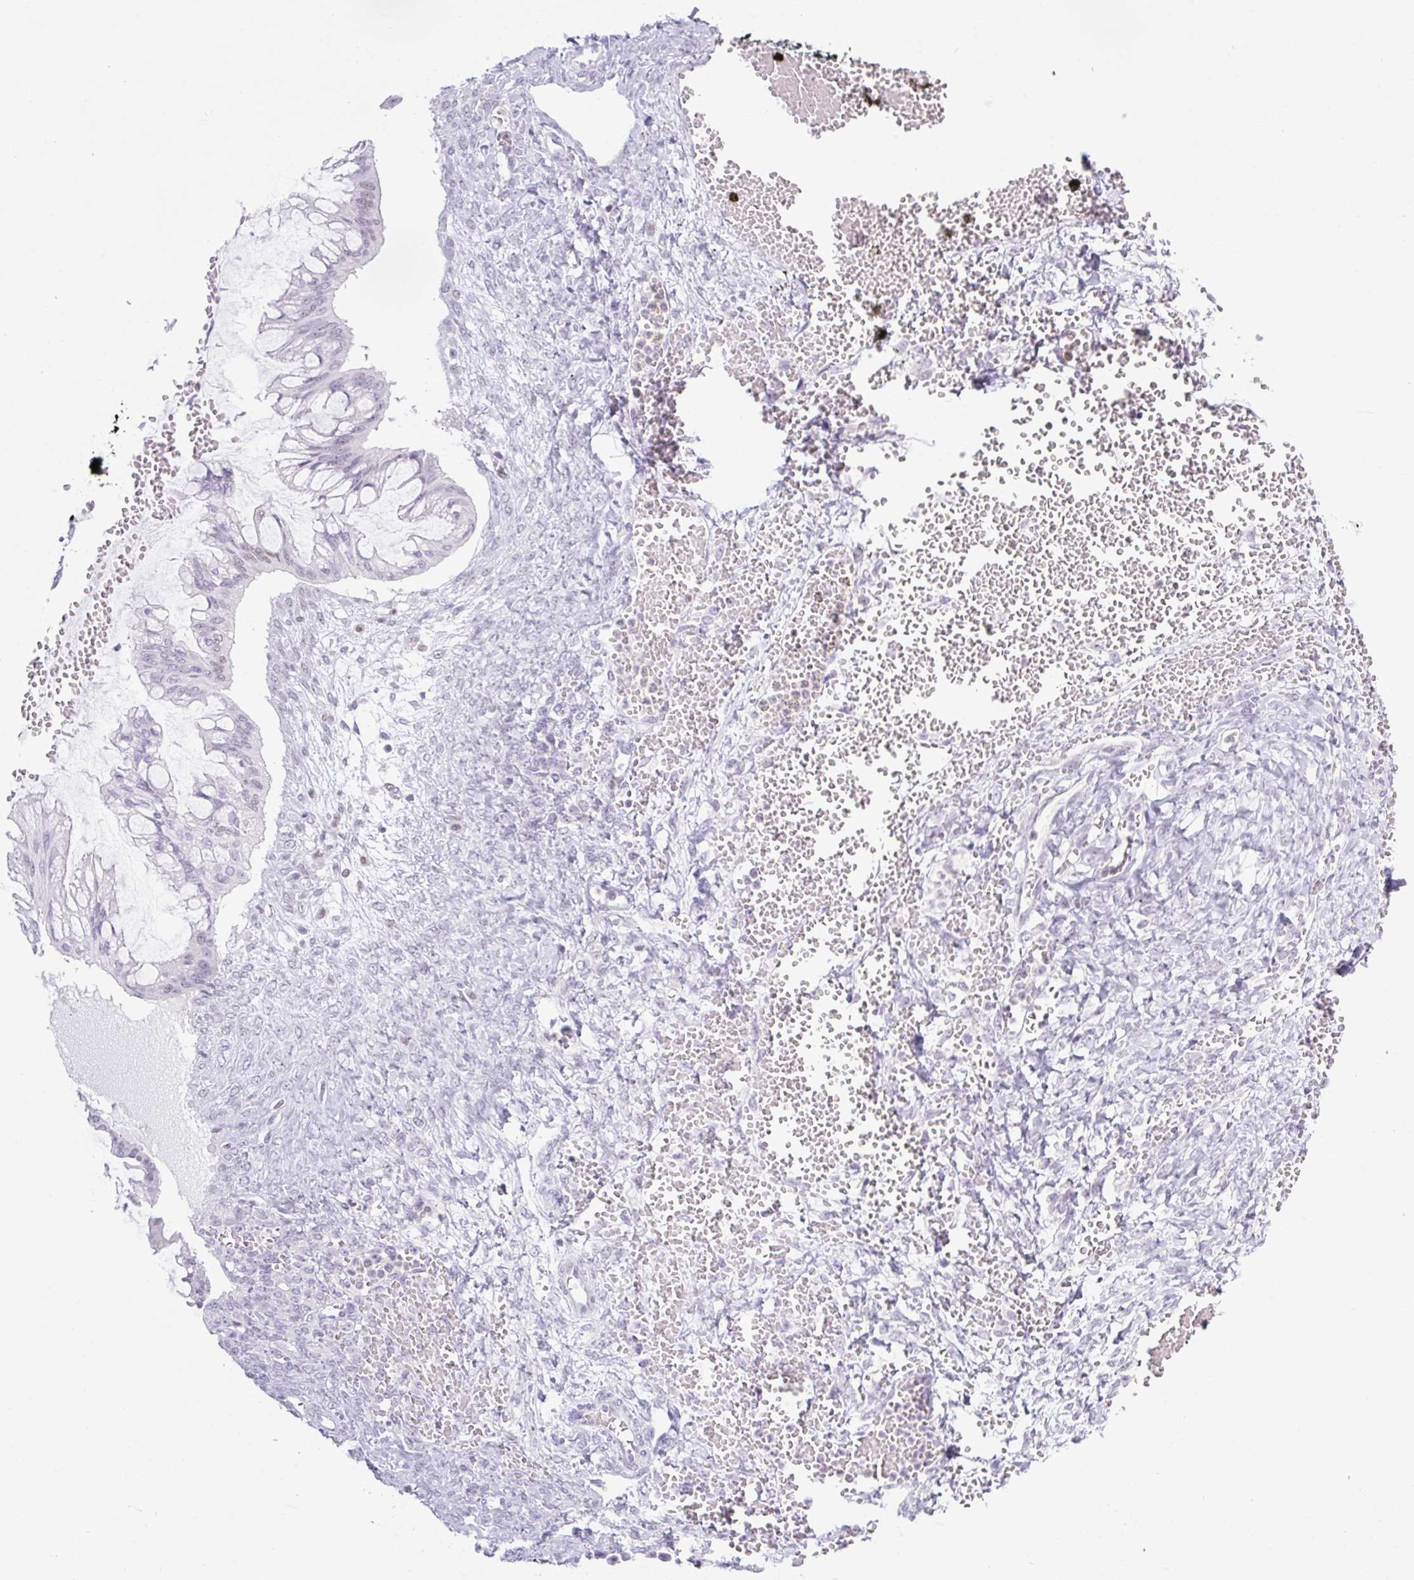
{"staining": {"intensity": "negative", "quantity": "none", "location": "none"}, "tissue": "ovarian cancer", "cell_type": "Tumor cells", "image_type": "cancer", "snomed": [{"axis": "morphology", "description": "Cystadenocarcinoma, mucinous, NOS"}, {"axis": "topography", "description": "Ovary"}], "caption": "A histopathology image of human ovarian cancer is negative for staining in tumor cells. The staining is performed using DAB brown chromogen with nuclei counter-stained in using hematoxylin.", "gene": "TLE3", "patient": {"sex": "female", "age": 73}}